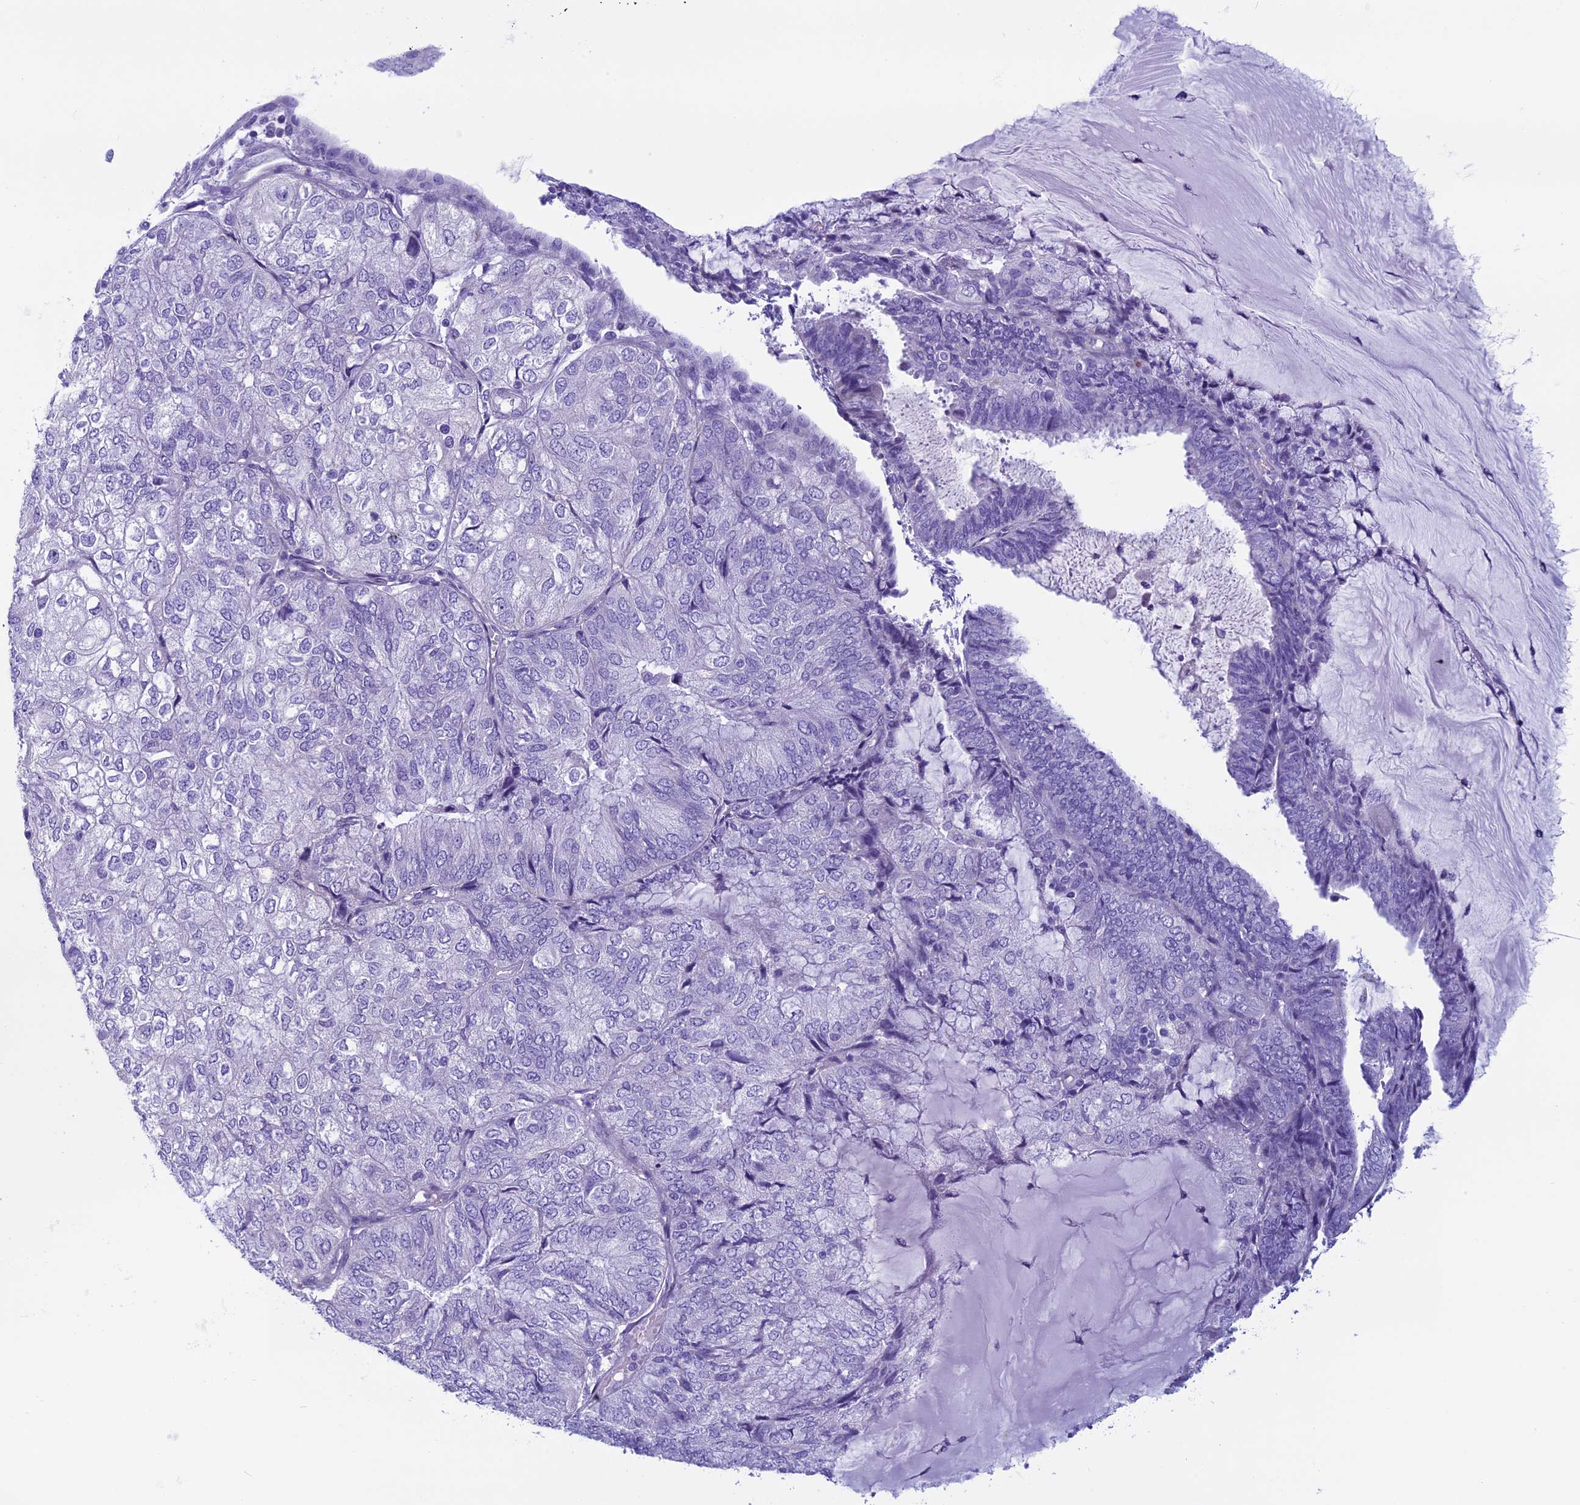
{"staining": {"intensity": "negative", "quantity": "none", "location": "none"}, "tissue": "endometrial cancer", "cell_type": "Tumor cells", "image_type": "cancer", "snomed": [{"axis": "morphology", "description": "Adenocarcinoma, NOS"}, {"axis": "topography", "description": "Endometrium"}], "caption": "There is no significant staining in tumor cells of endometrial adenocarcinoma. (Stains: DAB IHC with hematoxylin counter stain, Microscopy: brightfield microscopy at high magnification).", "gene": "ZNF563", "patient": {"sex": "female", "age": 81}}